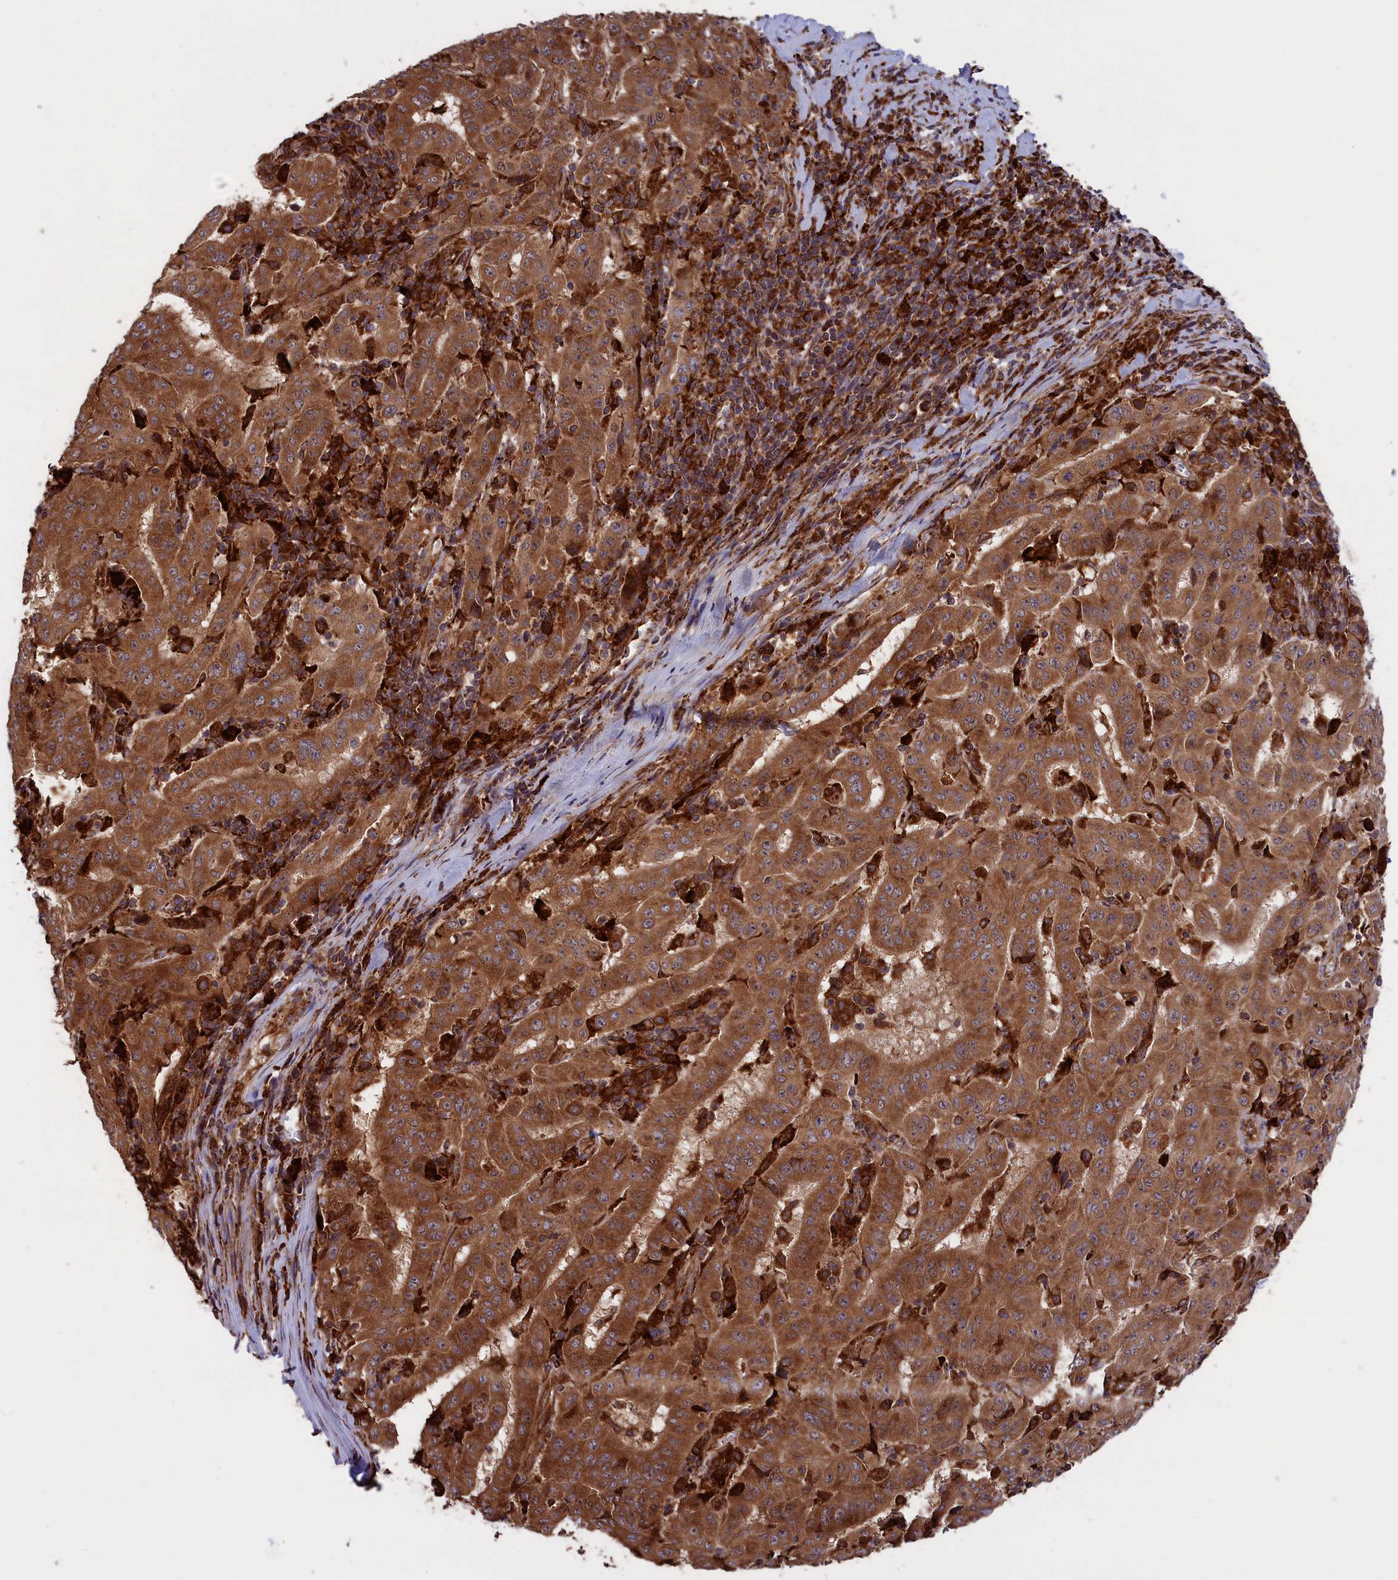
{"staining": {"intensity": "moderate", "quantity": ">75%", "location": "cytoplasmic/membranous"}, "tissue": "pancreatic cancer", "cell_type": "Tumor cells", "image_type": "cancer", "snomed": [{"axis": "morphology", "description": "Adenocarcinoma, NOS"}, {"axis": "topography", "description": "Pancreas"}], "caption": "IHC of human pancreatic cancer exhibits medium levels of moderate cytoplasmic/membranous positivity in about >75% of tumor cells.", "gene": "PLA2G4C", "patient": {"sex": "male", "age": 63}}